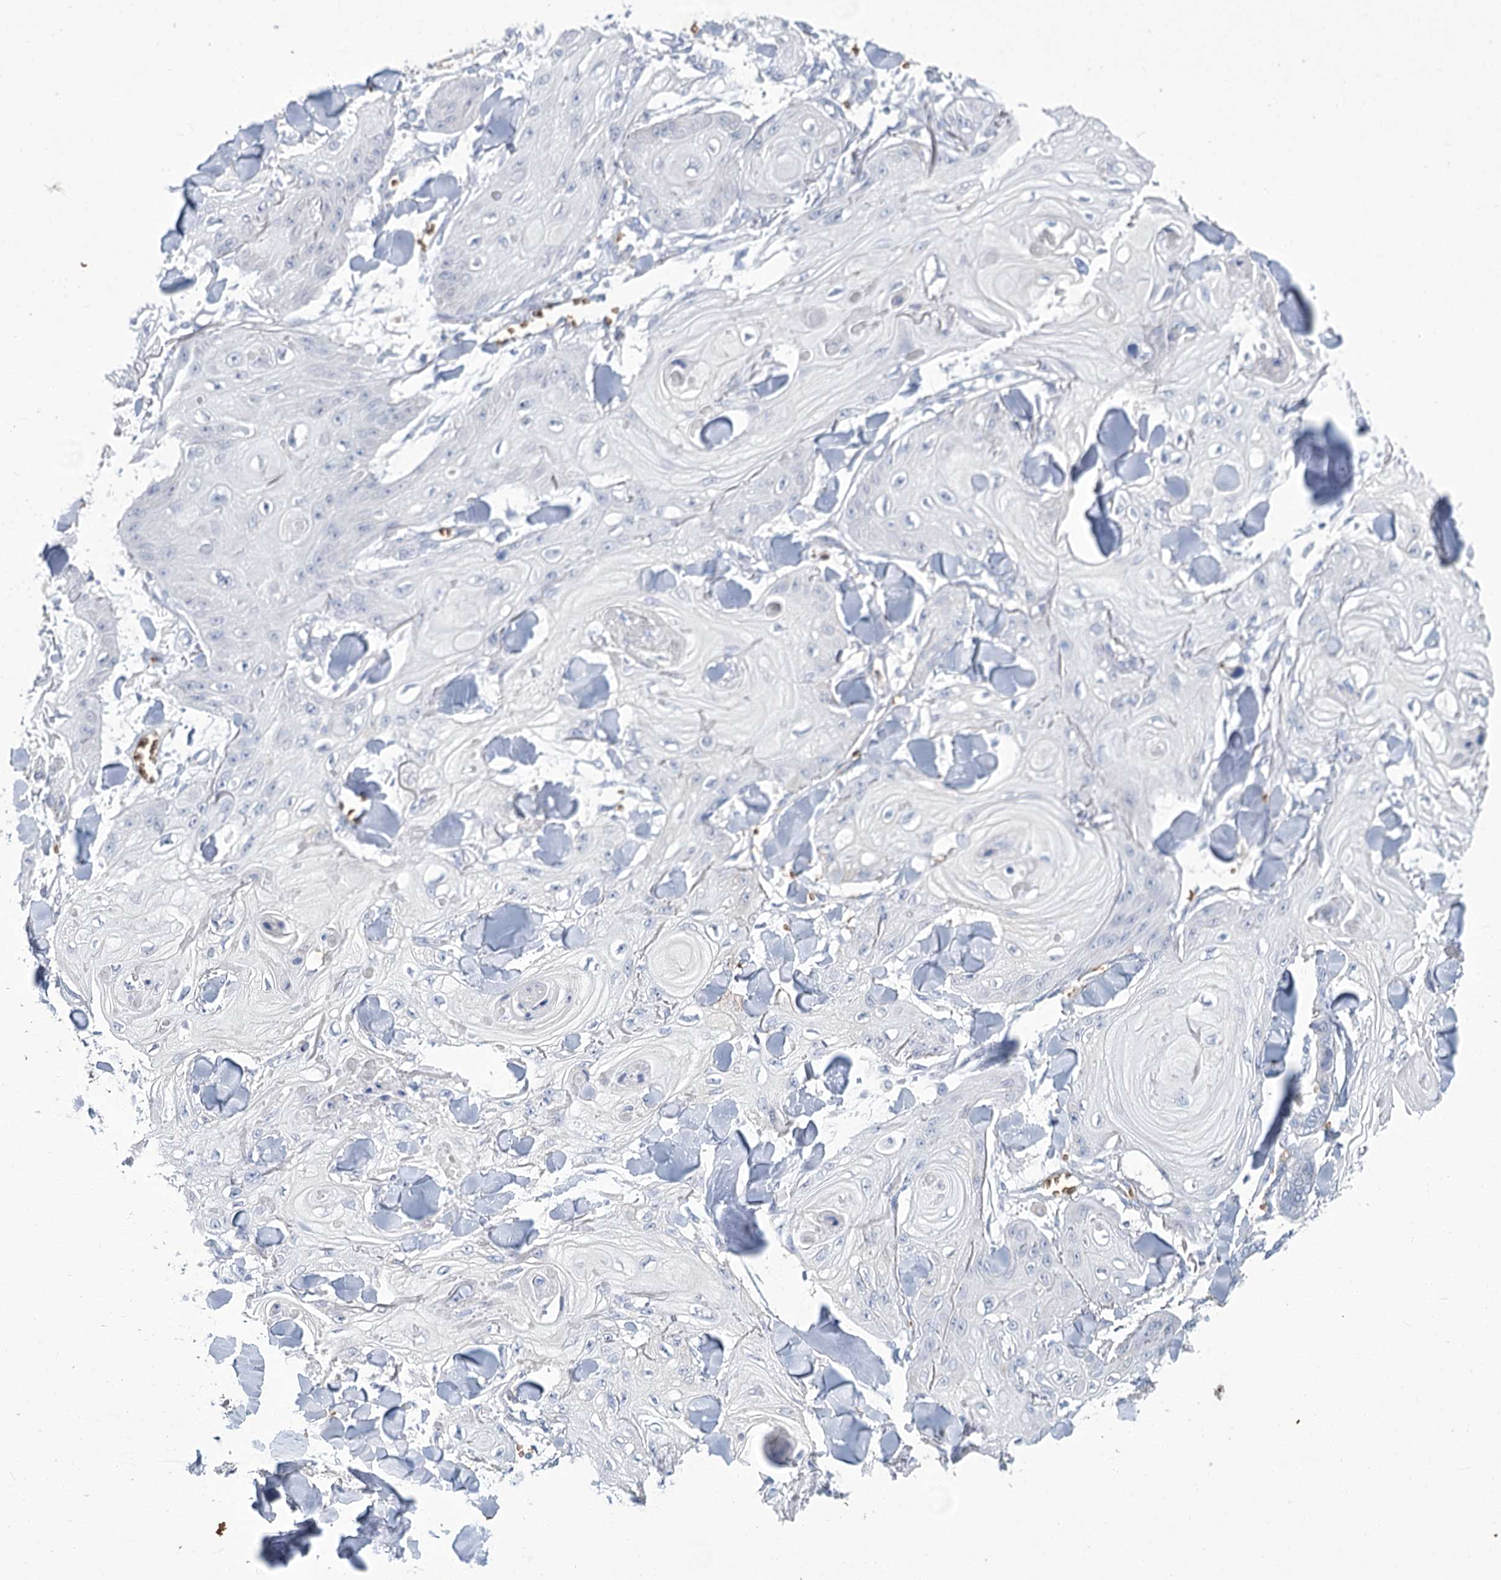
{"staining": {"intensity": "negative", "quantity": "none", "location": "none"}, "tissue": "skin cancer", "cell_type": "Tumor cells", "image_type": "cancer", "snomed": [{"axis": "morphology", "description": "Squamous cell carcinoma, NOS"}, {"axis": "topography", "description": "Skin"}], "caption": "Image shows no significant protein expression in tumor cells of skin squamous cell carcinoma. The staining is performed using DAB brown chromogen with nuclei counter-stained in using hematoxylin.", "gene": "HBA1", "patient": {"sex": "male", "age": 74}}